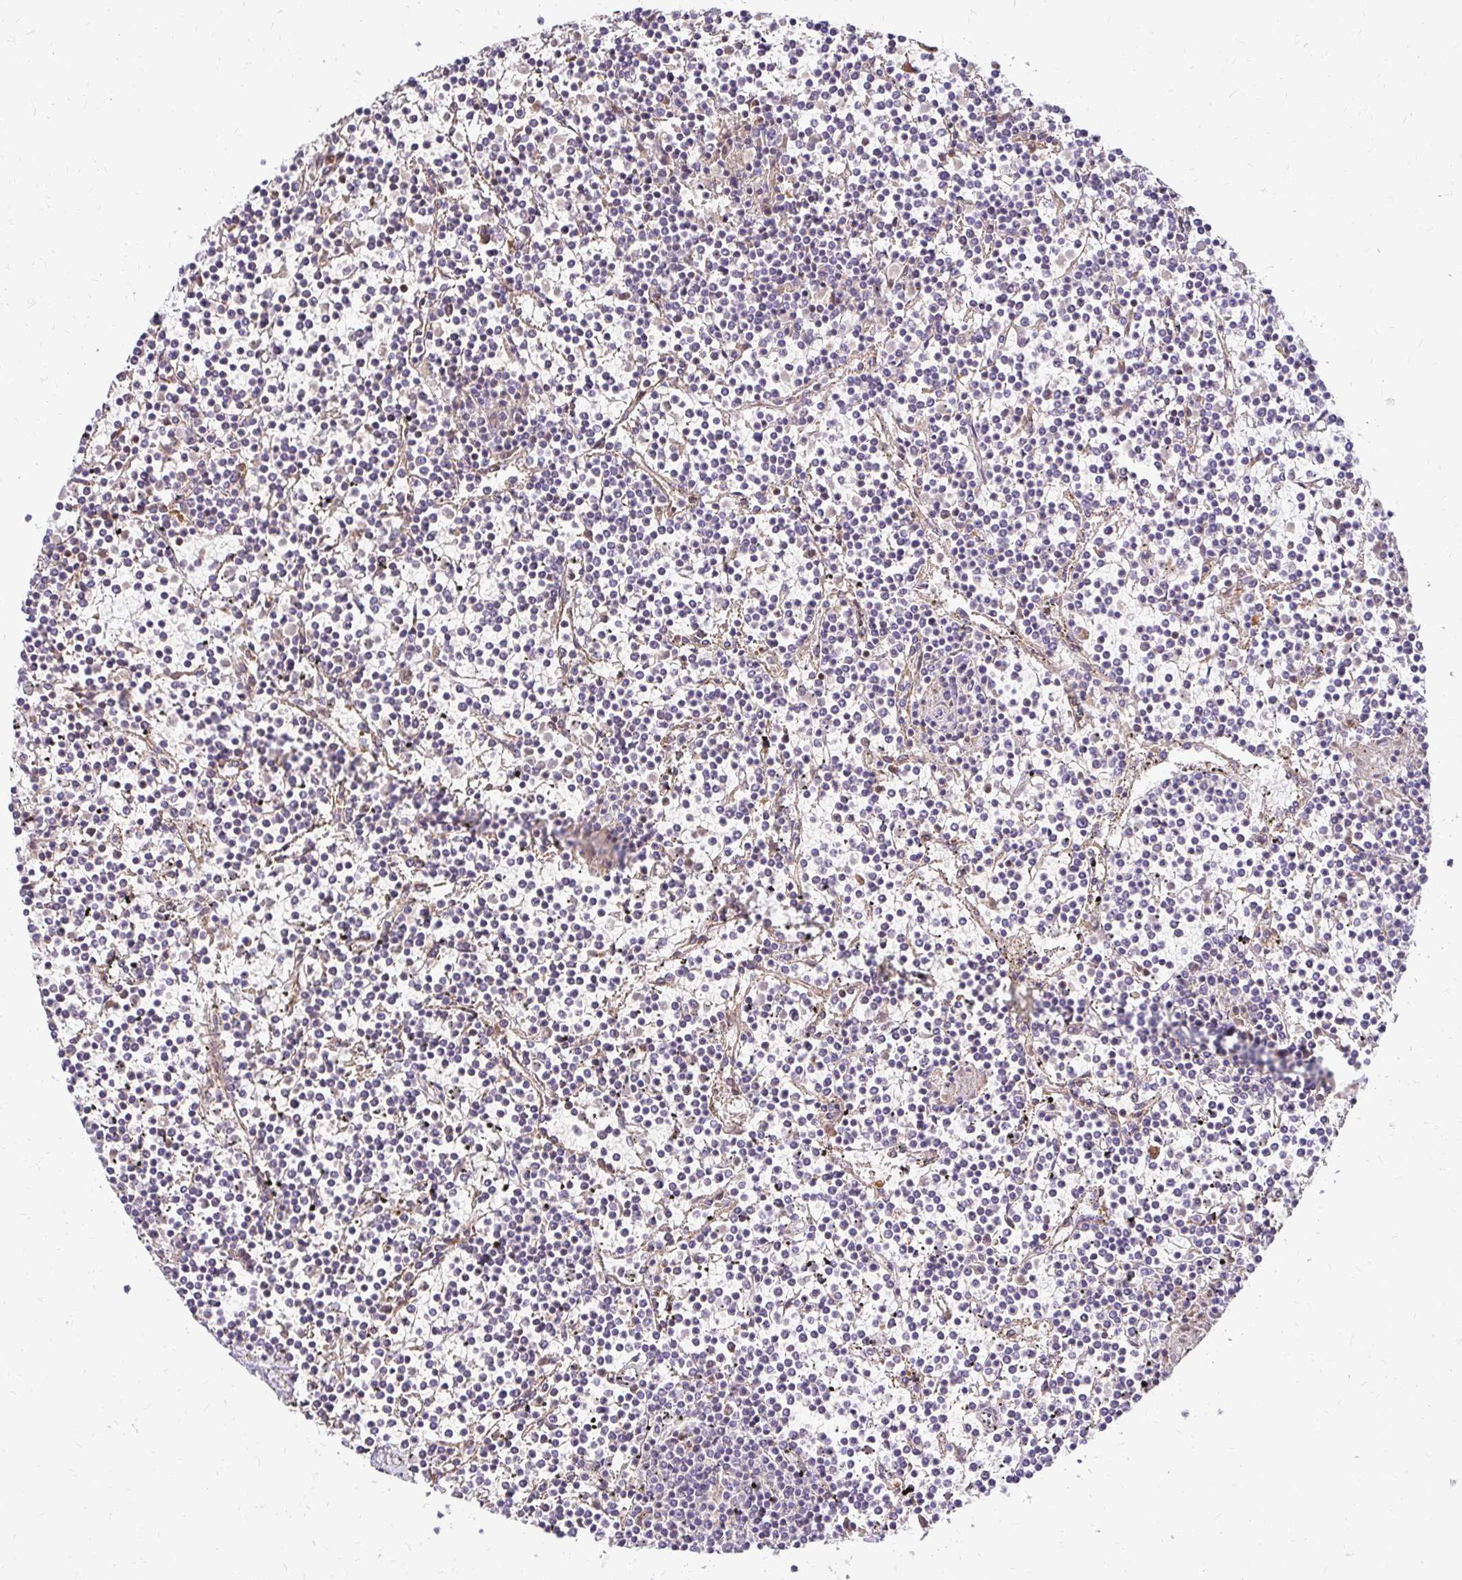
{"staining": {"intensity": "negative", "quantity": "none", "location": "none"}, "tissue": "lymphoma", "cell_type": "Tumor cells", "image_type": "cancer", "snomed": [{"axis": "morphology", "description": "Malignant lymphoma, non-Hodgkin's type, Low grade"}, {"axis": "topography", "description": "Spleen"}], "caption": "Tumor cells show no significant staining in lymphoma.", "gene": "IDUA", "patient": {"sex": "female", "age": 19}}